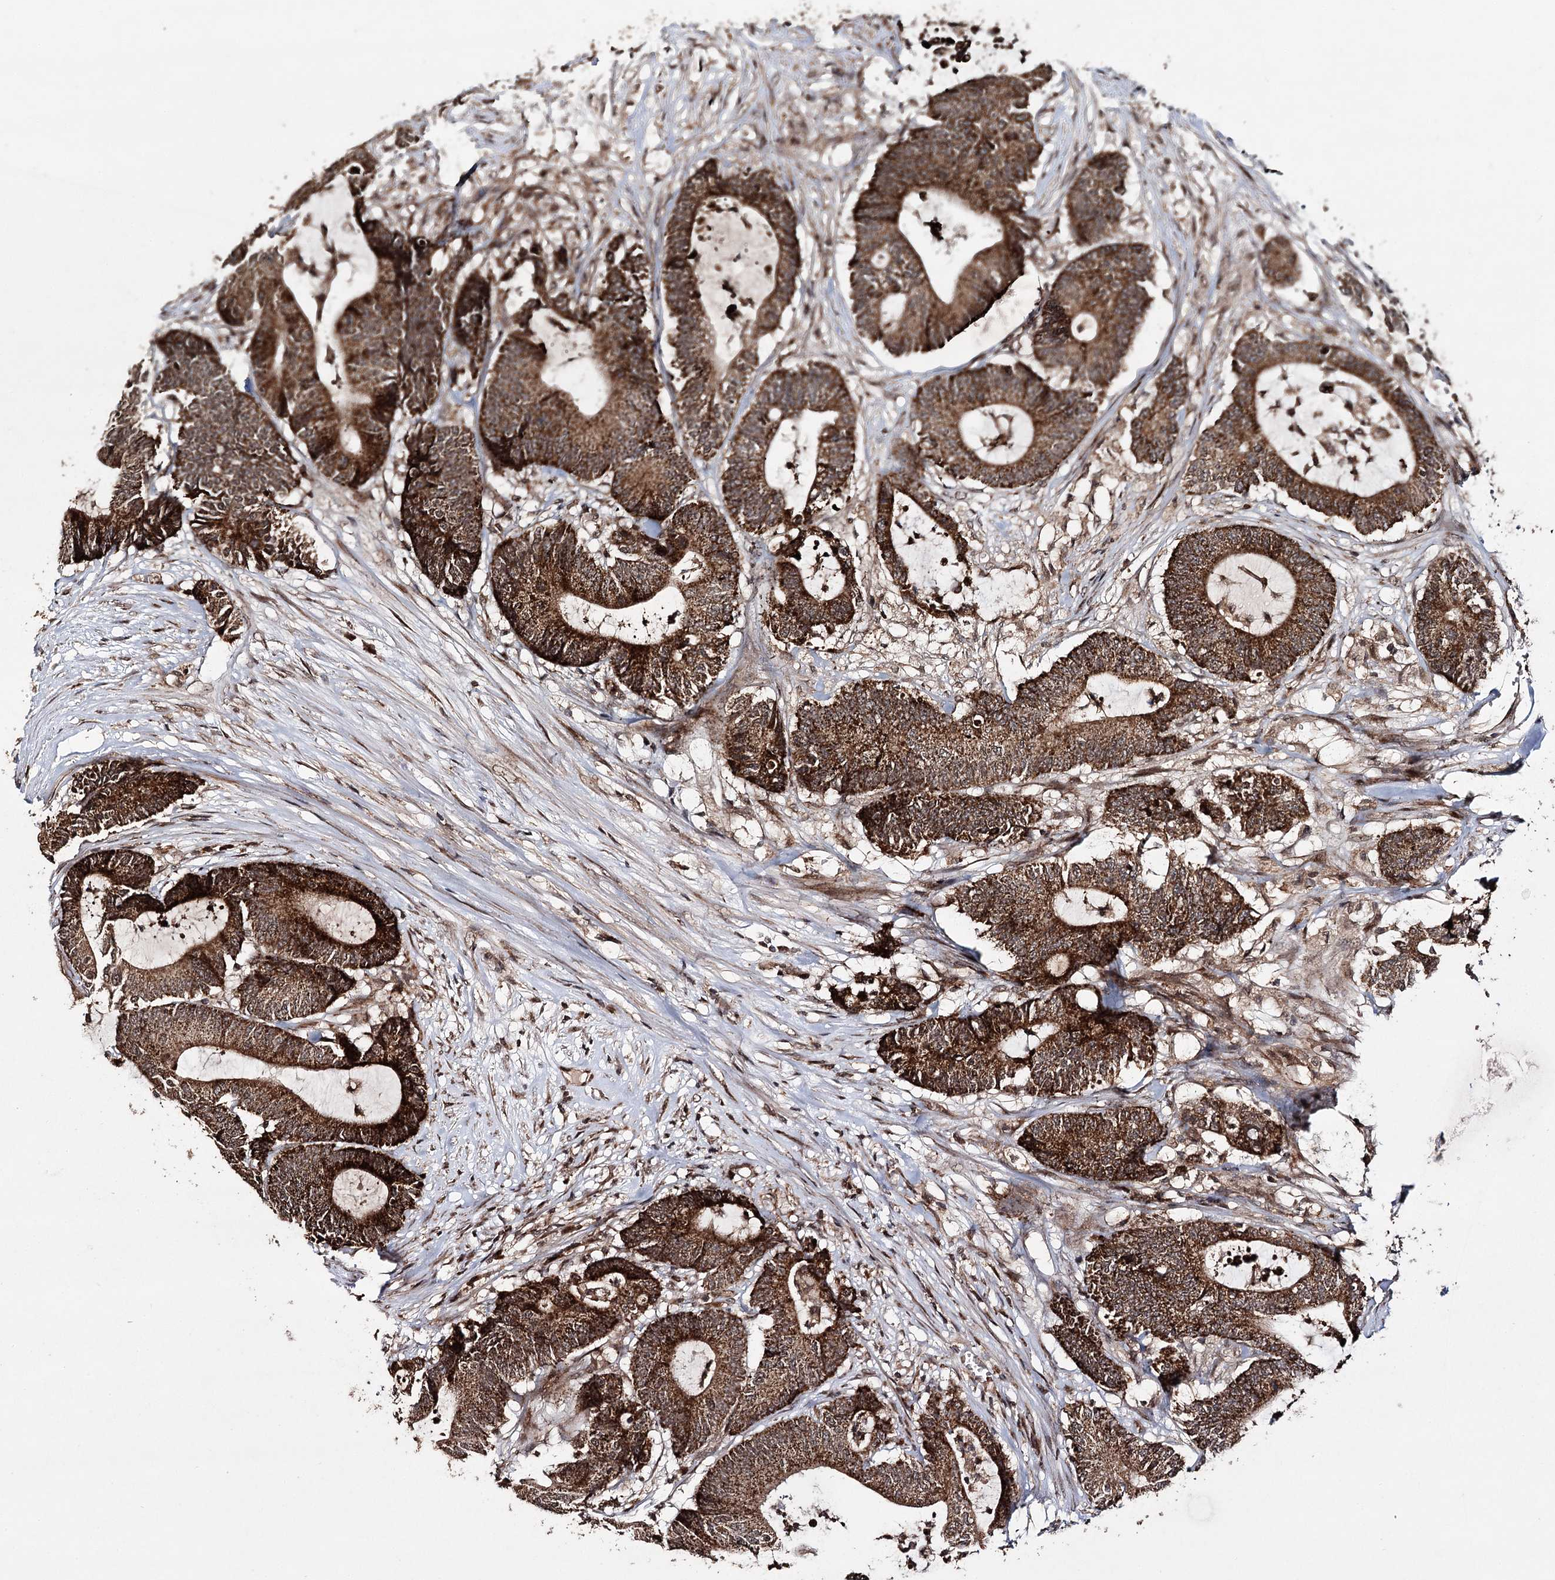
{"staining": {"intensity": "strong", "quantity": ">75%", "location": "cytoplasmic/membranous"}, "tissue": "colorectal cancer", "cell_type": "Tumor cells", "image_type": "cancer", "snomed": [{"axis": "morphology", "description": "Adenocarcinoma, NOS"}, {"axis": "topography", "description": "Colon"}], "caption": "Adenocarcinoma (colorectal) stained with a protein marker shows strong staining in tumor cells.", "gene": "ZNRF3", "patient": {"sex": "female", "age": 84}}